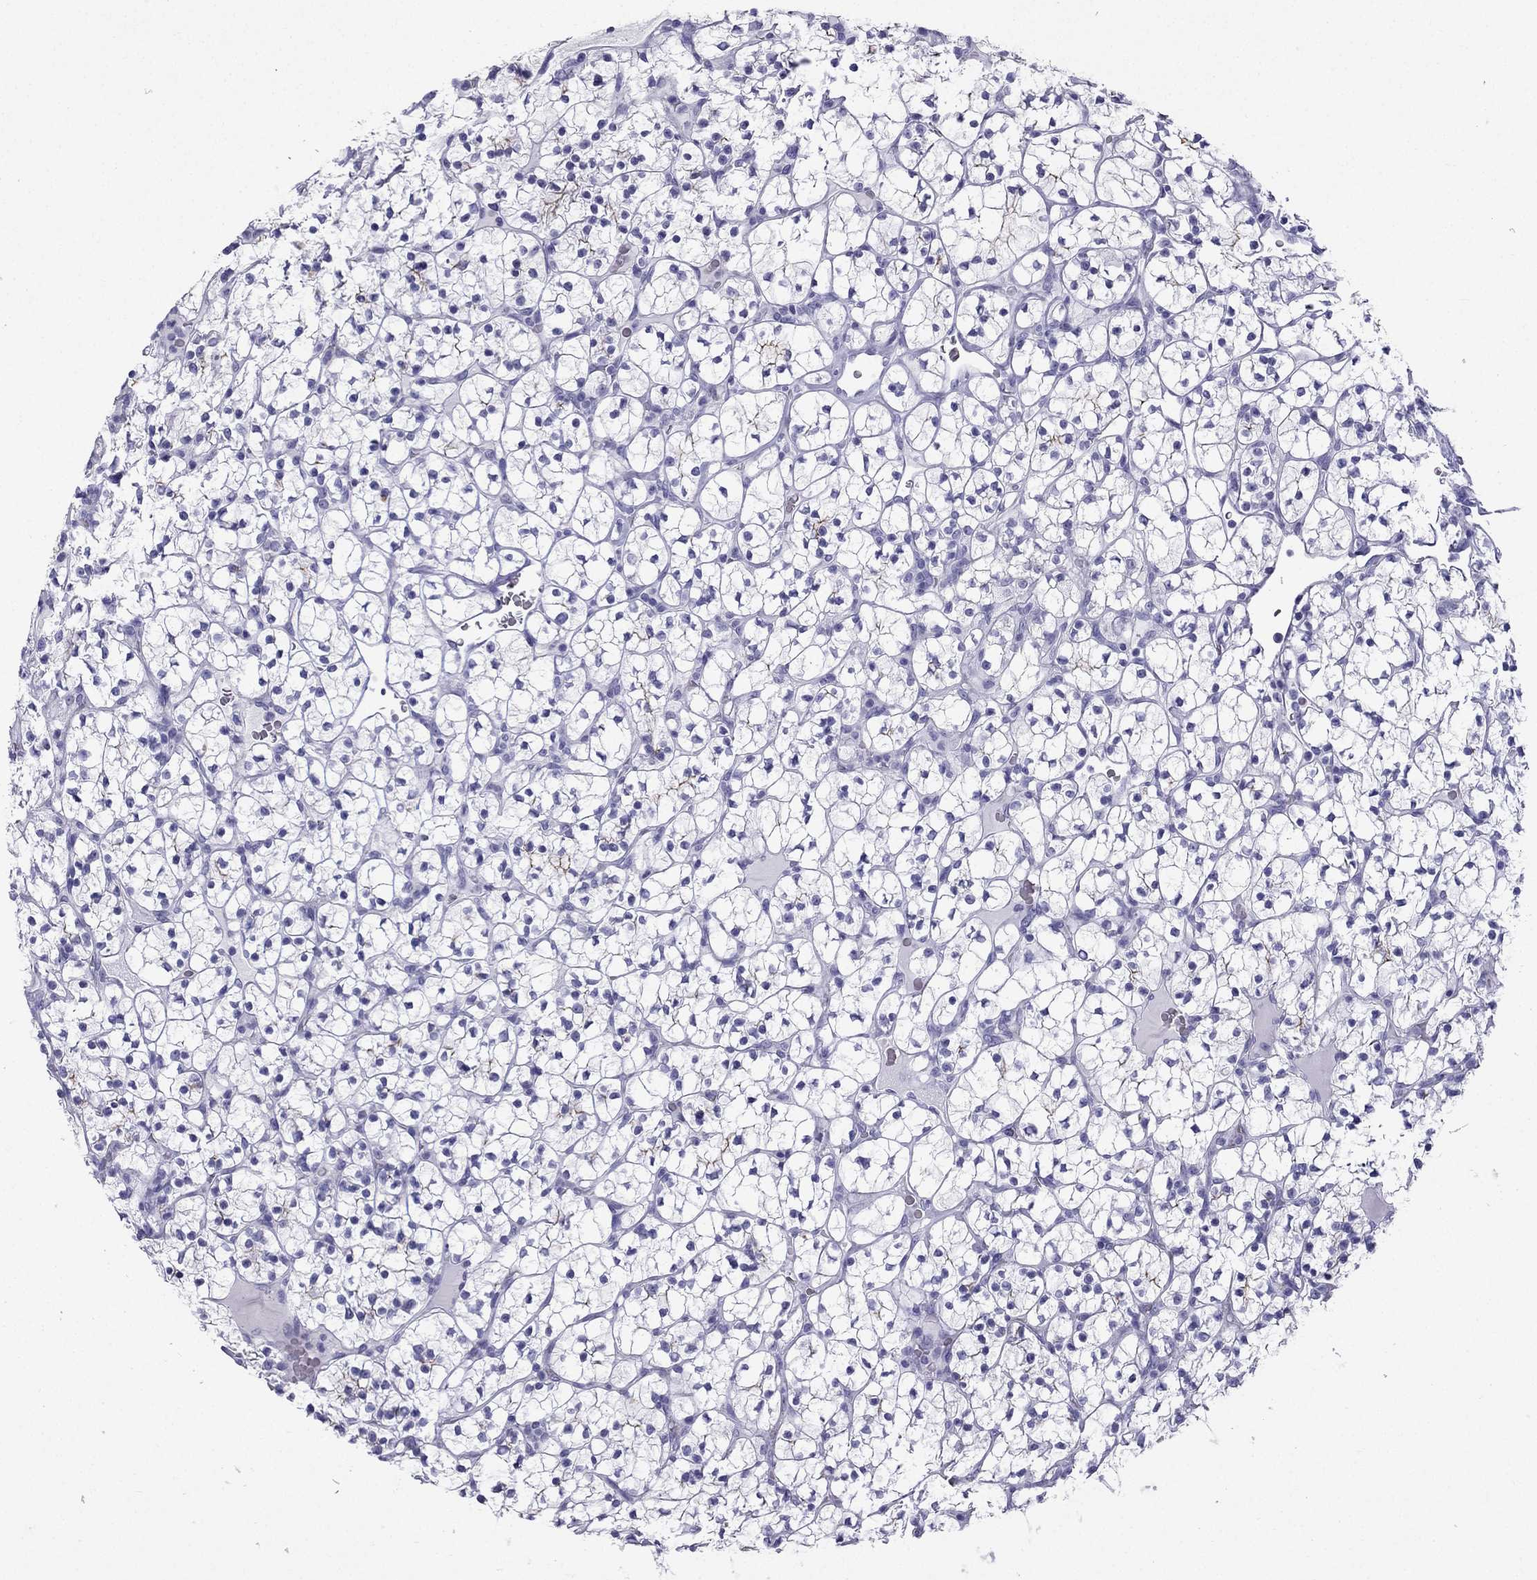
{"staining": {"intensity": "negative", "quantity": "none", "location": "none"}, "tissue": "renal cancer", "cell_type": "Tumor cells", "image_type": "cancer", "snomed": [{"axis": "morphology", "description": "Adenocarcinoma, NOS"}, {"axis": "topography", "description": "Kidney"}], "caption": "Immunohistochemistry (IHC) of renal cancer reveals no positivity in tumor cells. (Brightfield microscopy of DAB immunohistochemistry at high magnification).", "gene": "GJA8", "patient": {"sex": "female", "age": 89}}